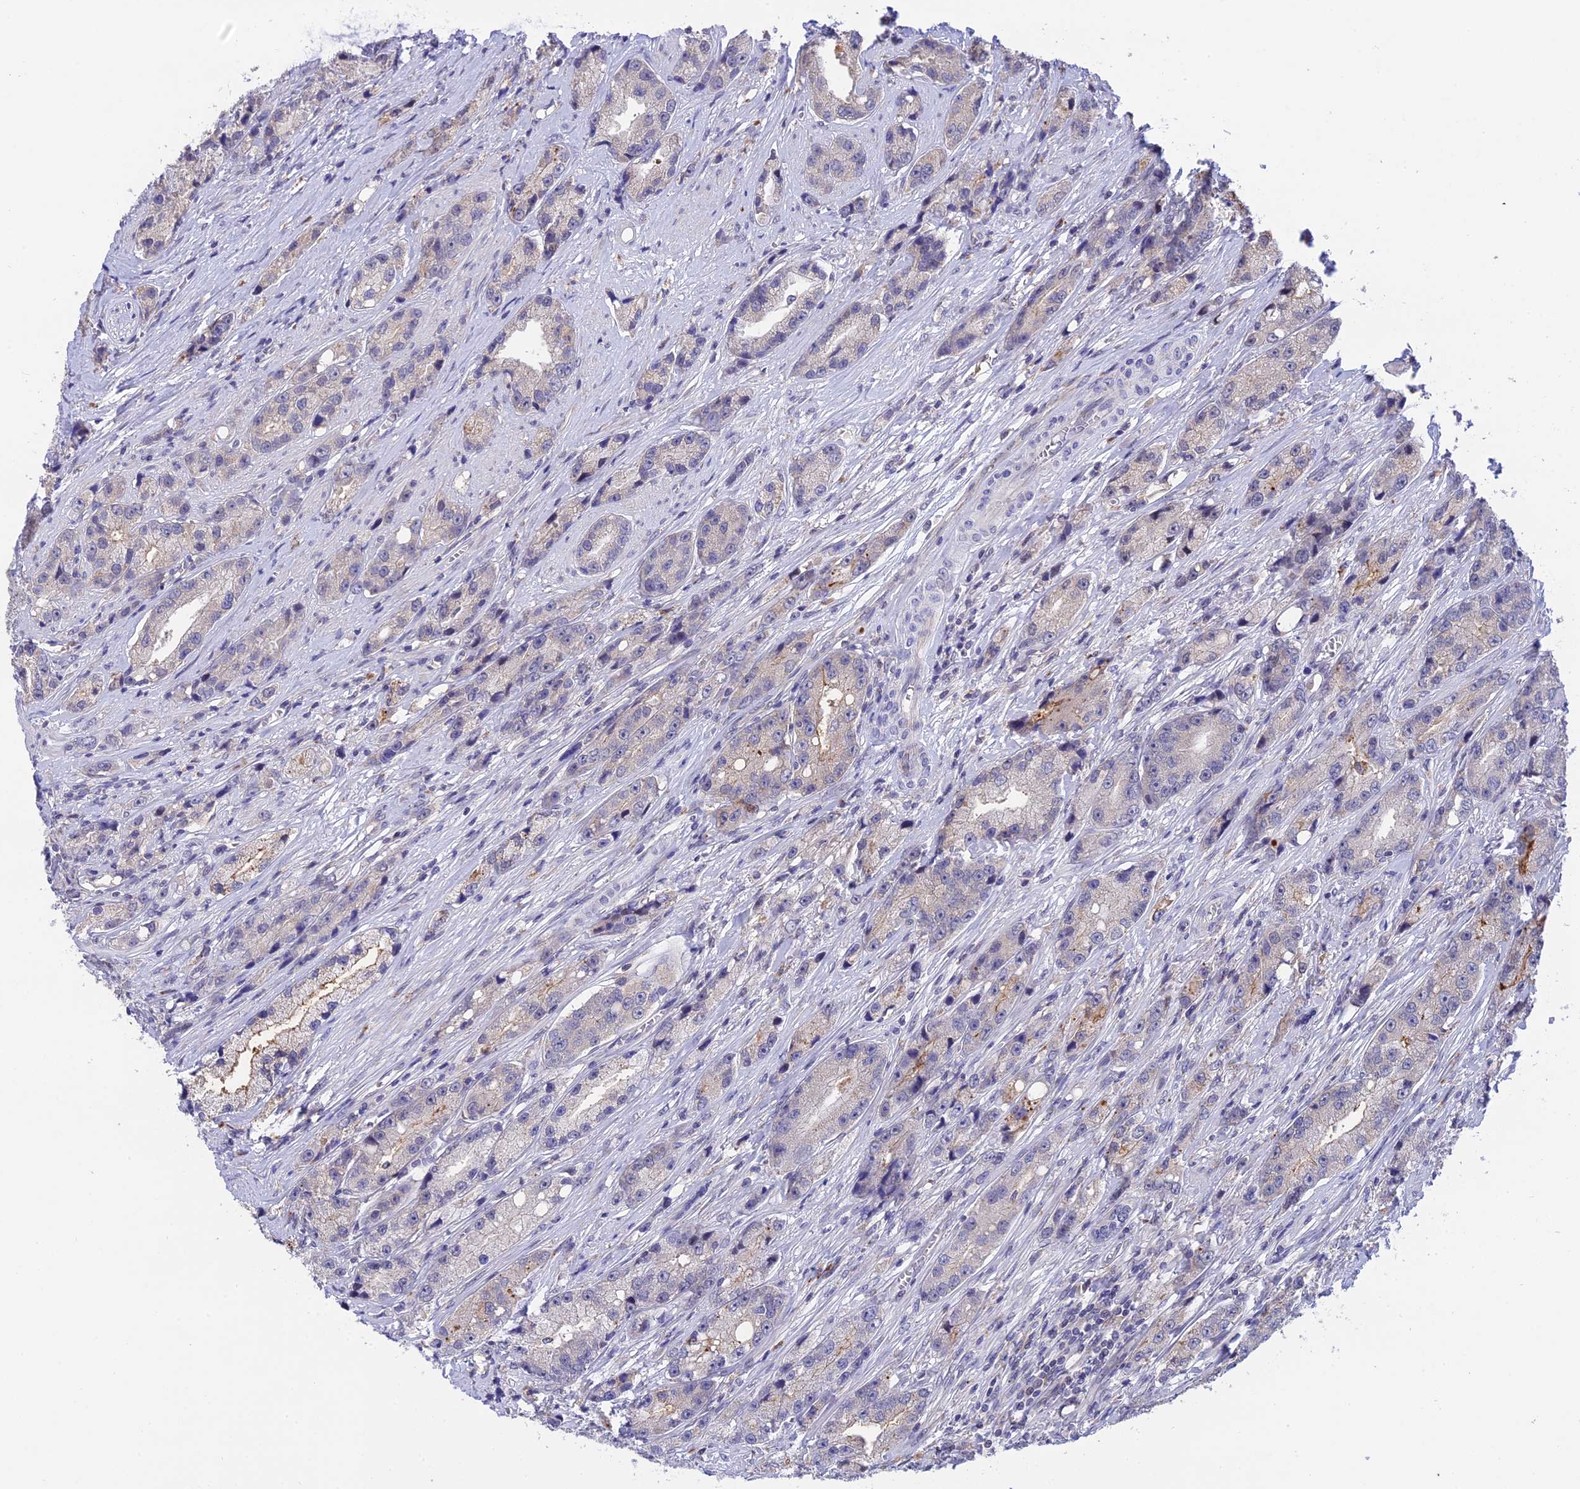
{"staining": {"intensity": "weak", "quantity": "<25%", "location": "cytoplasmic/membranous"}, "tissue": "prostate cancer", "cell_type": "Tumor cells", "image_type": "cancer", "snomed": [{"axis": "morphology", "description": "Adenocarcinoma, High grade"}, {"axis": "topography", "description": "Prostate"}], "caption": "High power microscopy photomicrograph of an IHC histopathology image of prostate cancer (adenocarcinoma (high-grade)), revealing no significant staining in tumor cells.", "gene": "KCTD14", "patient": {"sex": "male", "age": 74}}